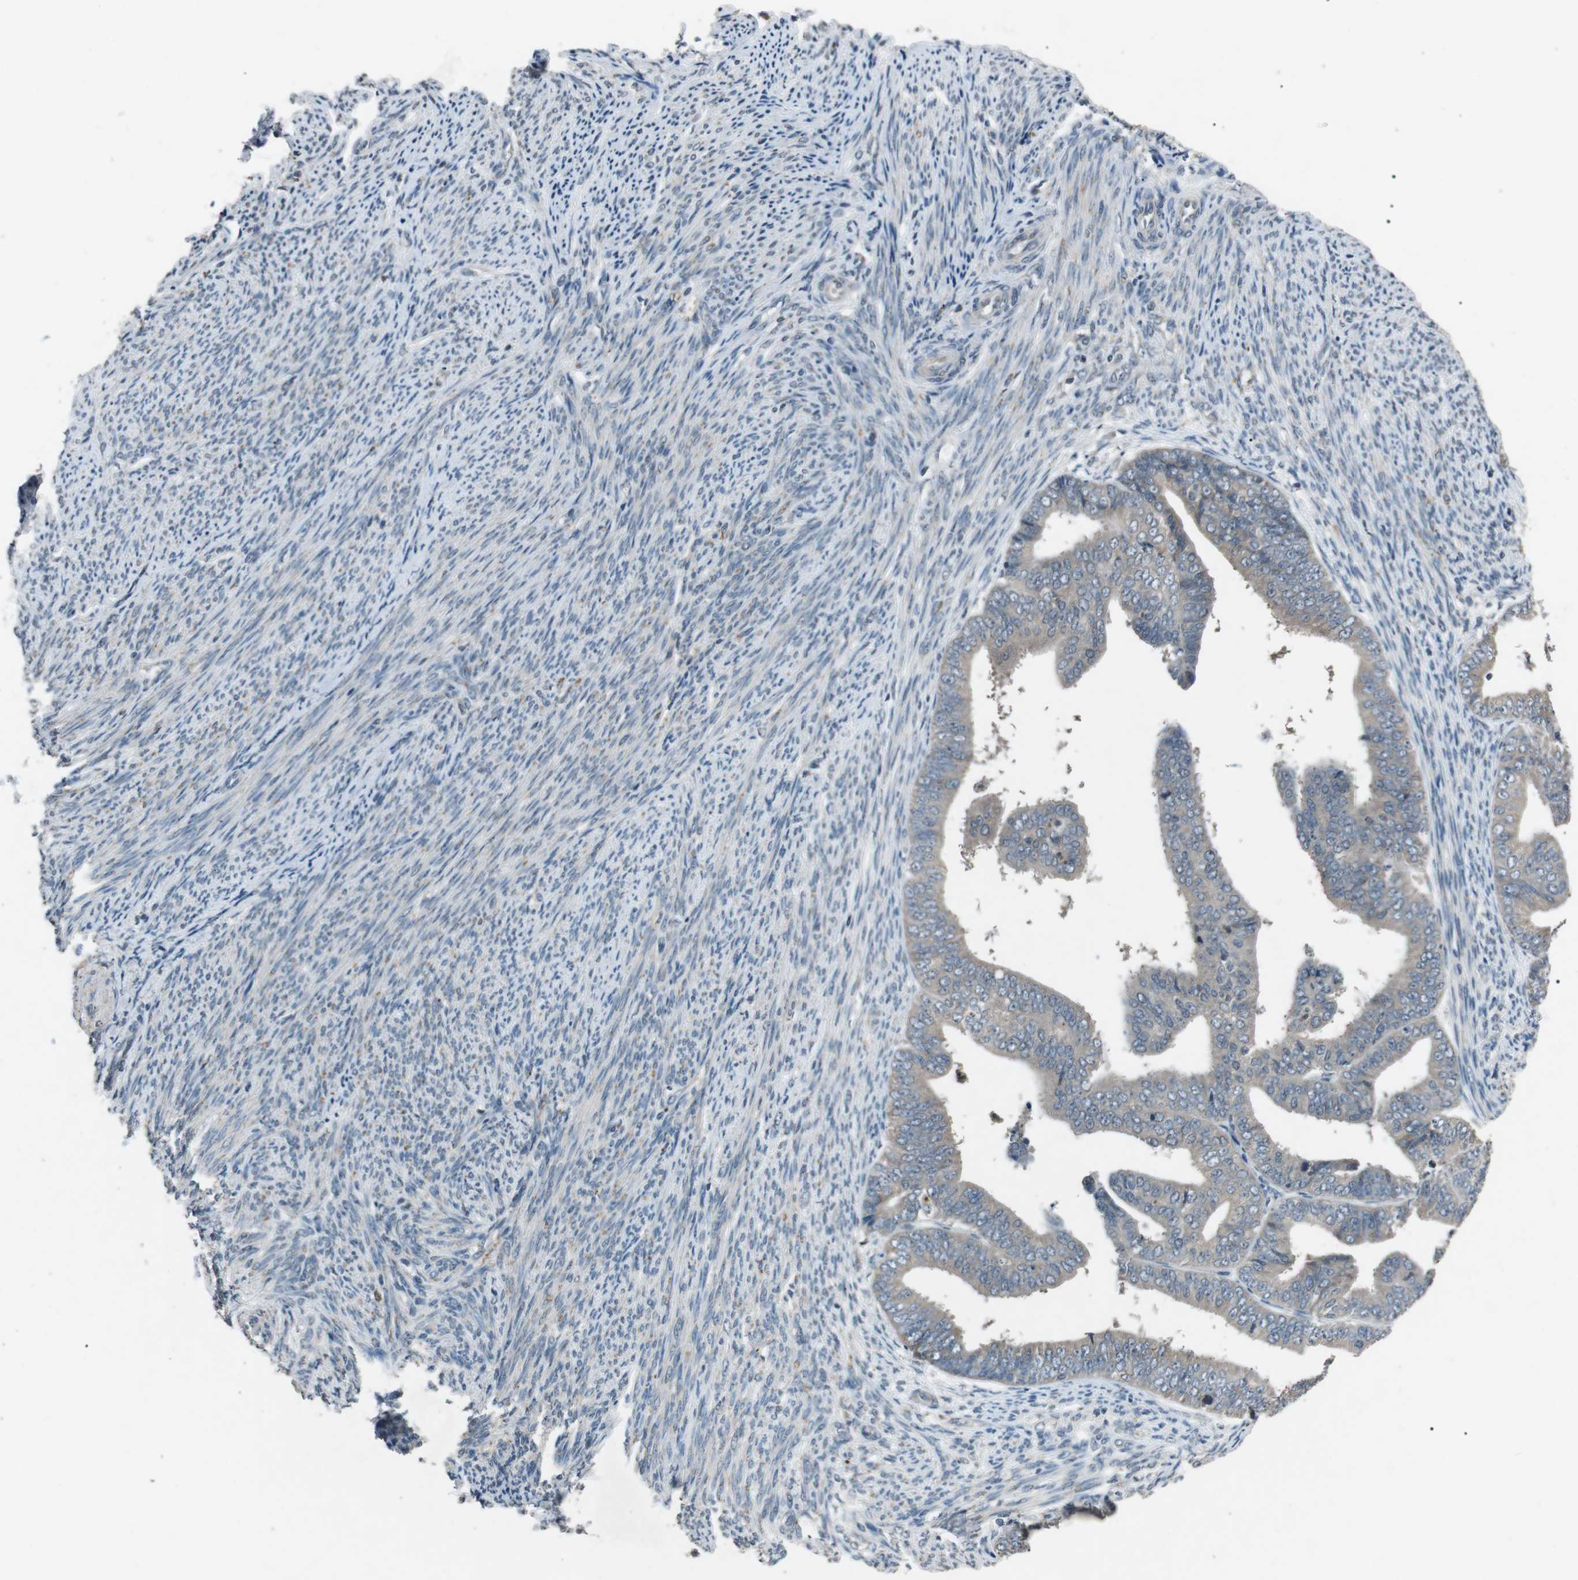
{"staining": {"intensity": "negative", "quantity": "none", "location": "none"}, "tissue": "endometrial cancer", "cell_type": "Tumor cells", "image_type": "cancer", "snomed": [{"axis": "morphology", "description": "Adenocarcinoma, NOS"}, {"axis": "topography", "description": "Endometrium"}], "caption": "This is an IHC histopathology image of human endometrial cancer (adenocarcinoma). There is no staining in tumor cells.", "gene": "NEK7", "patient": {"sex": "female", "age": 63}}